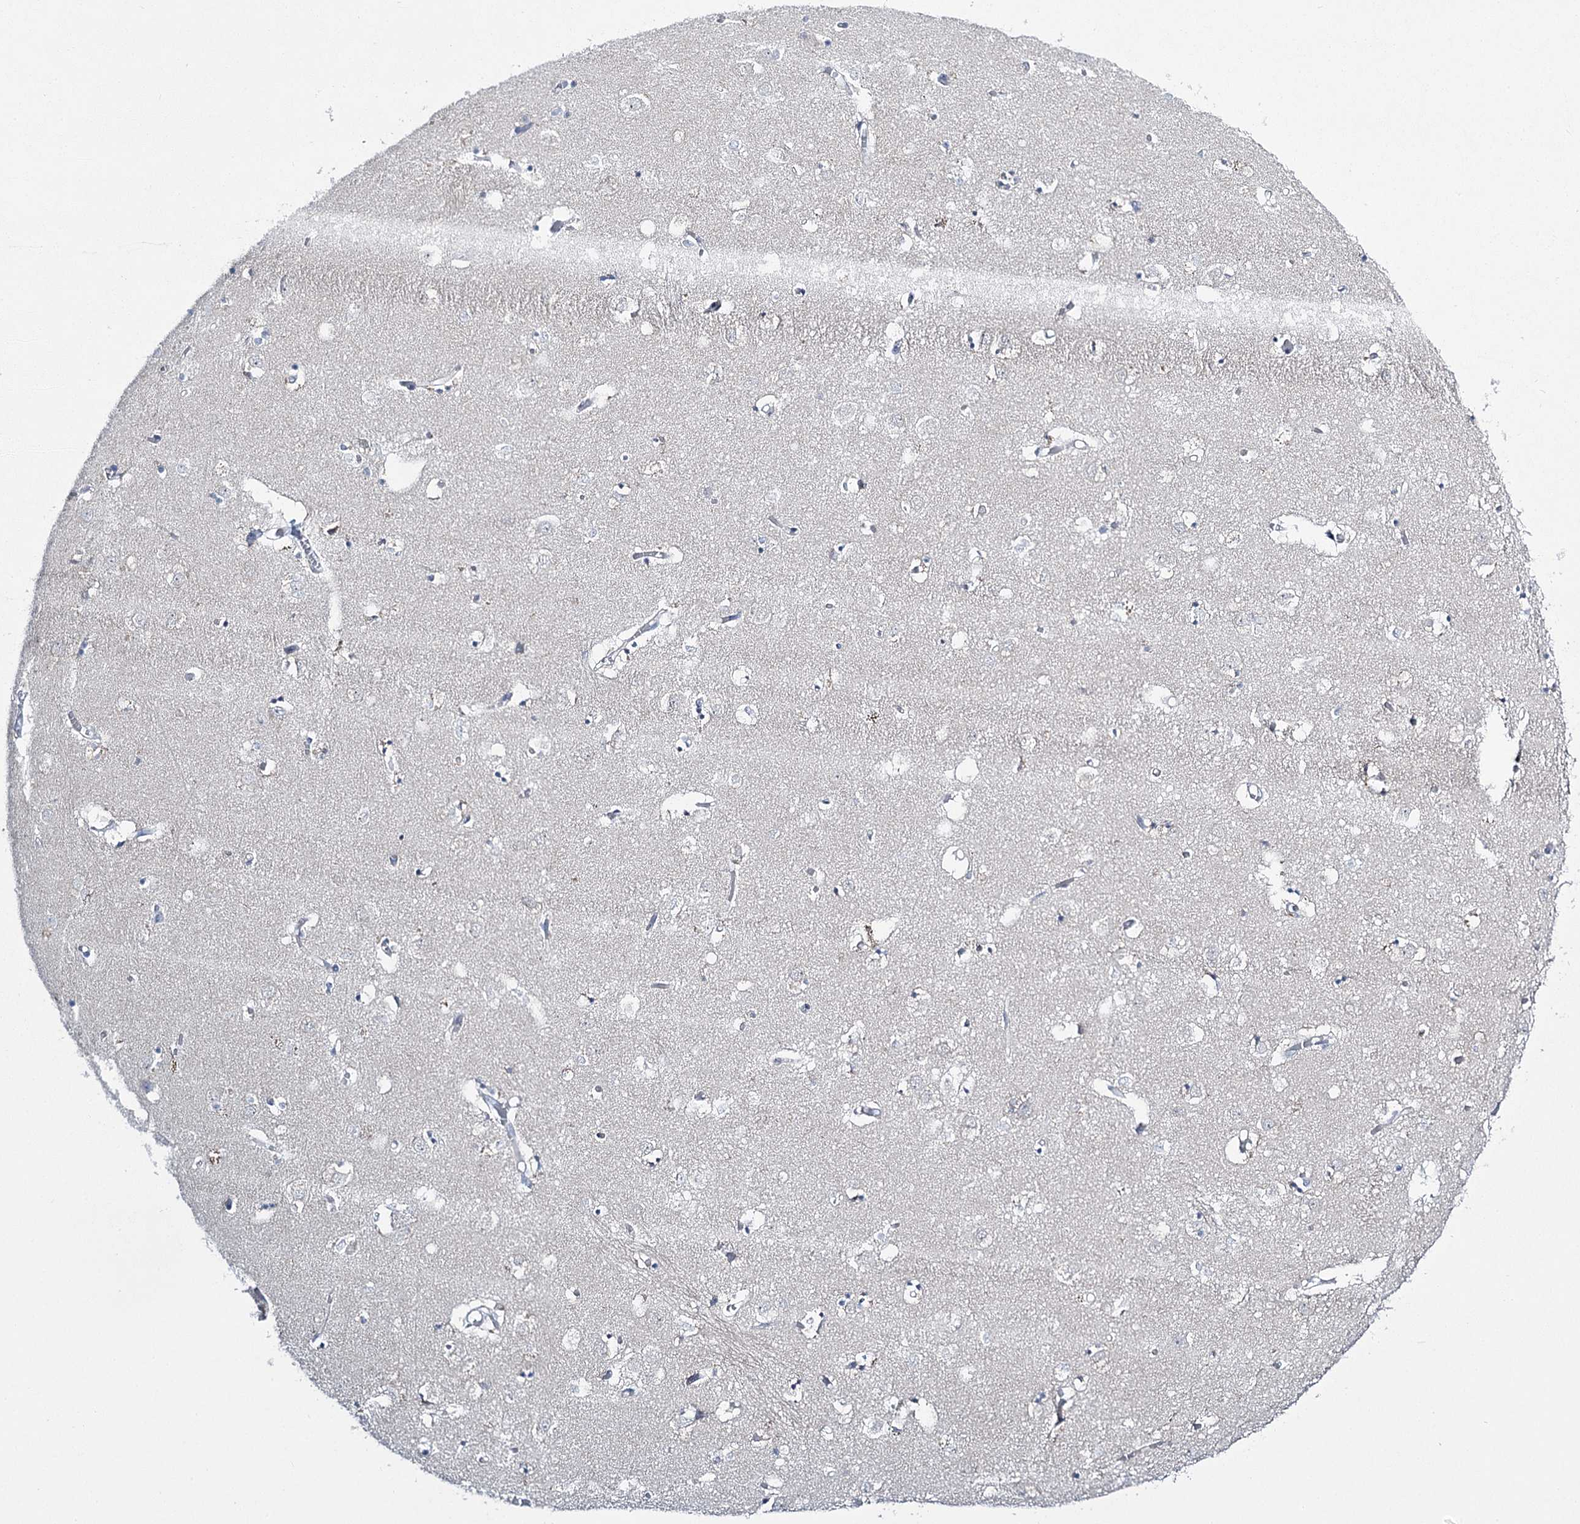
{"staining": {"intensity": "negative", "quantity": "none", "location": "none"}, "tissue": "caudate", "cell_type": "Glial cells", "image_type": "normal", "snomed": [{"axis": "morphology", "description": "Normal tissue, NOS"}, {"axis": "topography", "description": "Lateral ventricle wall"}], "caption": "This photomicrograph is of normal caudate stained with IHC to label a protein in brown with the nuclei are counter-stained blue. There is no positivity in glial cells.", "gene": "CCDC88A", "patient": {"sex": "male", "age": 70}}